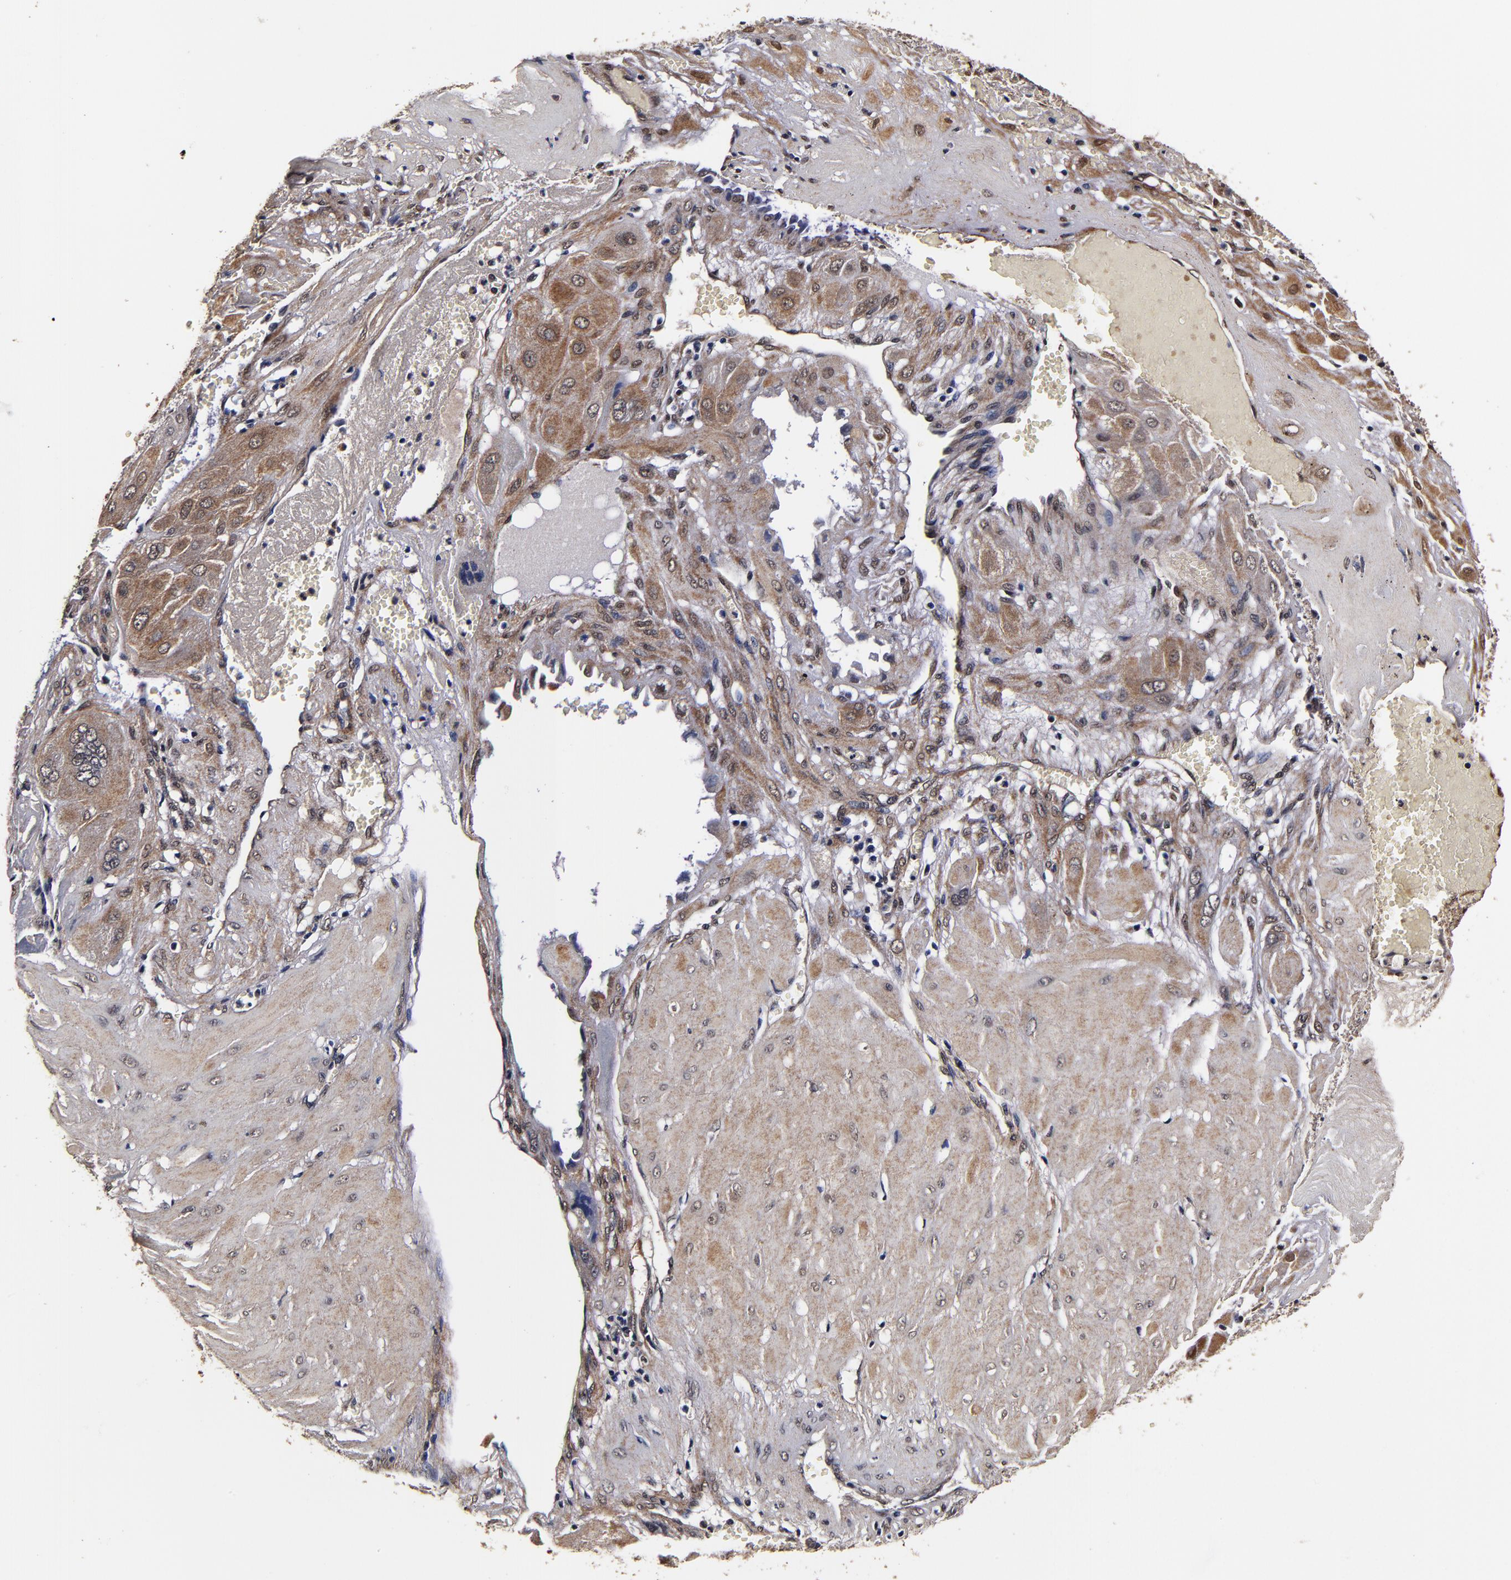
{"staining": {"intensity": "strong", "quantity": ">75%", "location": "cytoplasmic/membranous"}, "tissue": "cervical cancer", "cell_type": "Tumor cells", "image_type": "cancer", "snomed": [{"axis": "morphology", "description": "Squamous cell carcinoma, NOS"}, {"axis": "topography", "description": "Cervix"}], "caption": "DAB (3,3'-diaminobenzidine) immunohistochemical staining of squamous cell carcinoma (cervical) exhibits strong cytoplasmic/membranous protein staining in about >75% of tumor cells.", "gene": "MMP15", "patient": {"sex": "female", "age": 34}}